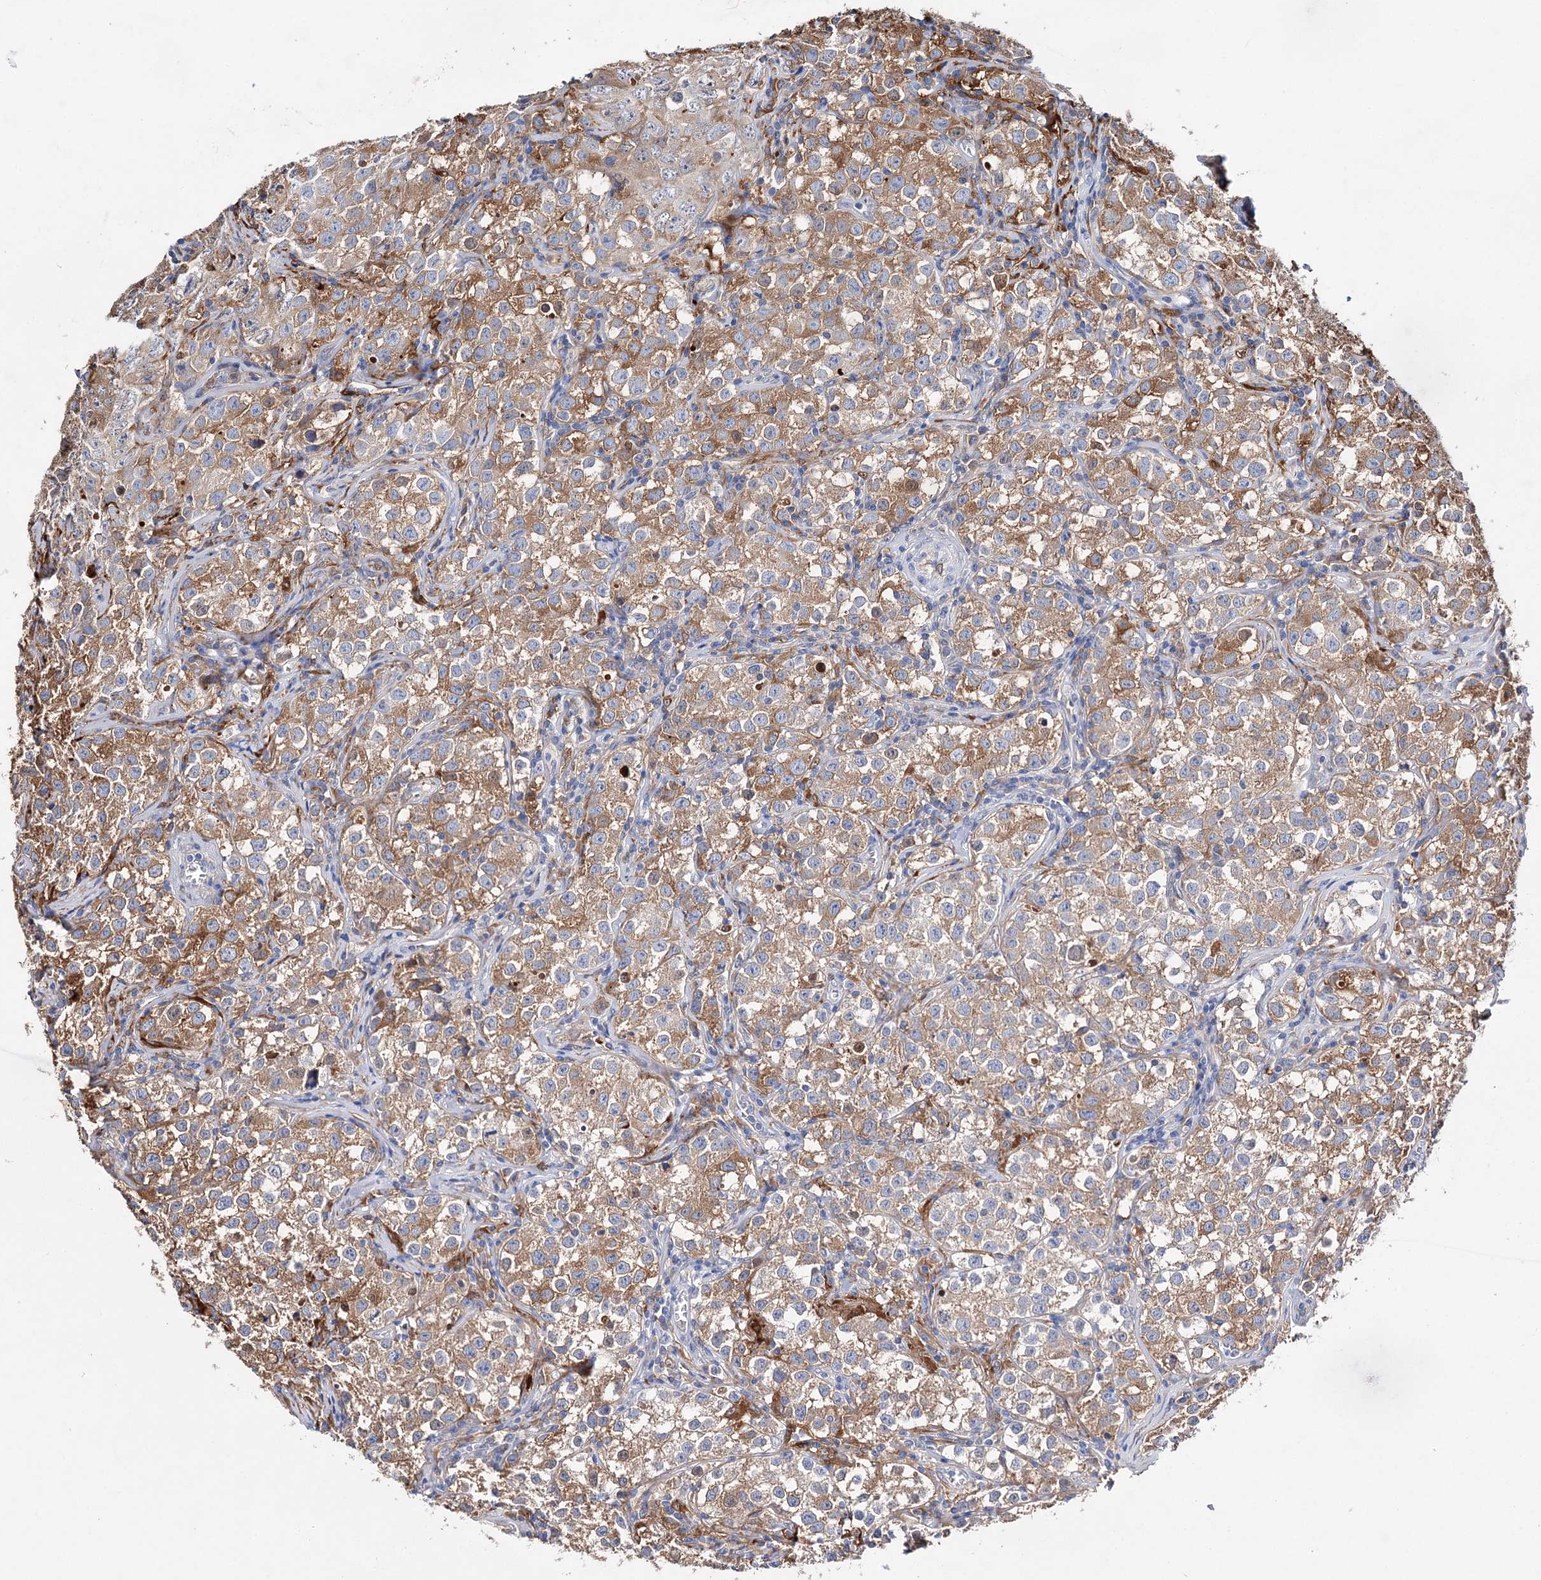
{"staining": {"intensity": "moderate", "quantity": "25%-75%", "location": "cytoplasmic/membranous"}, "tissue": "testis cancer", "cell_type": "Tumor cells", "image_type": "cancer", "snomed": [{"axis": "morphology", "description": "Seminoma, NOS"}, {"axis": "morphology", "description": "Carcinoma, Embryonal, NOS"}, {"axis": "topography", "description": "Testis"}], "caption": "Protein expression analysis of testis cancer (seminoma) displays moderate cytoplasmic/membranous positivity in about 25%-75% of tumor cells.", "gene": "CFAP46", "patient": {"sex": "male", "age": 43}}